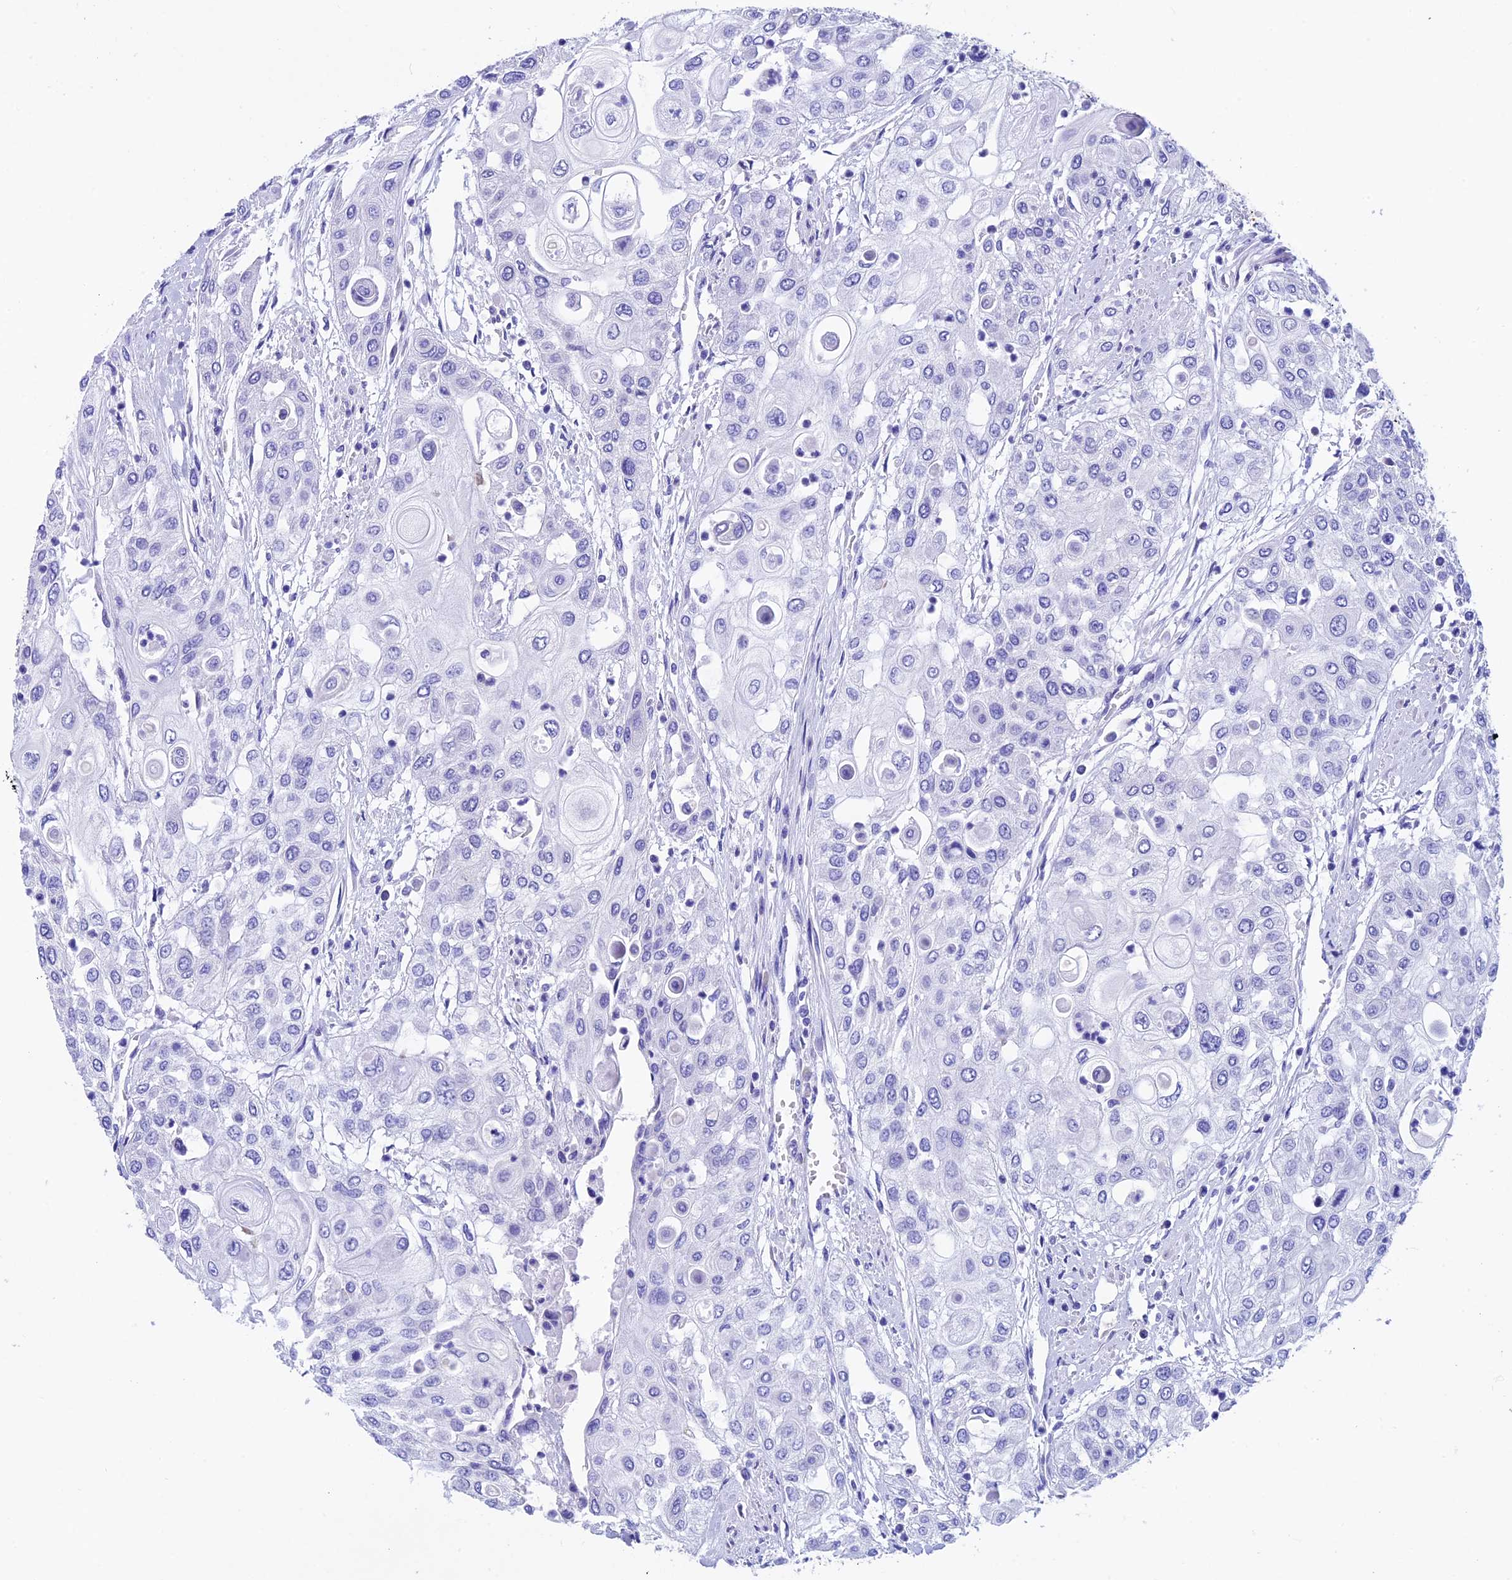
{"staining": {"intensity": "negative", "quantity": "none", "location": "none"}, "tissue": "urothelial cancer", "cell_type": "Tumor cells", "image_type": "cancer", "snomed": [{"axis": "morphology", "description": "Urothelial carcinoma, High grade"}, {"axis": "topography", "description": "Urinary bladder"}], "caption": "This is an IHC image of human urothelial carcinoma (high-grade). There is no expression in tumor cells.", "gene": "SLC8B1", "patient": {"sex": "female", "age": 79}}